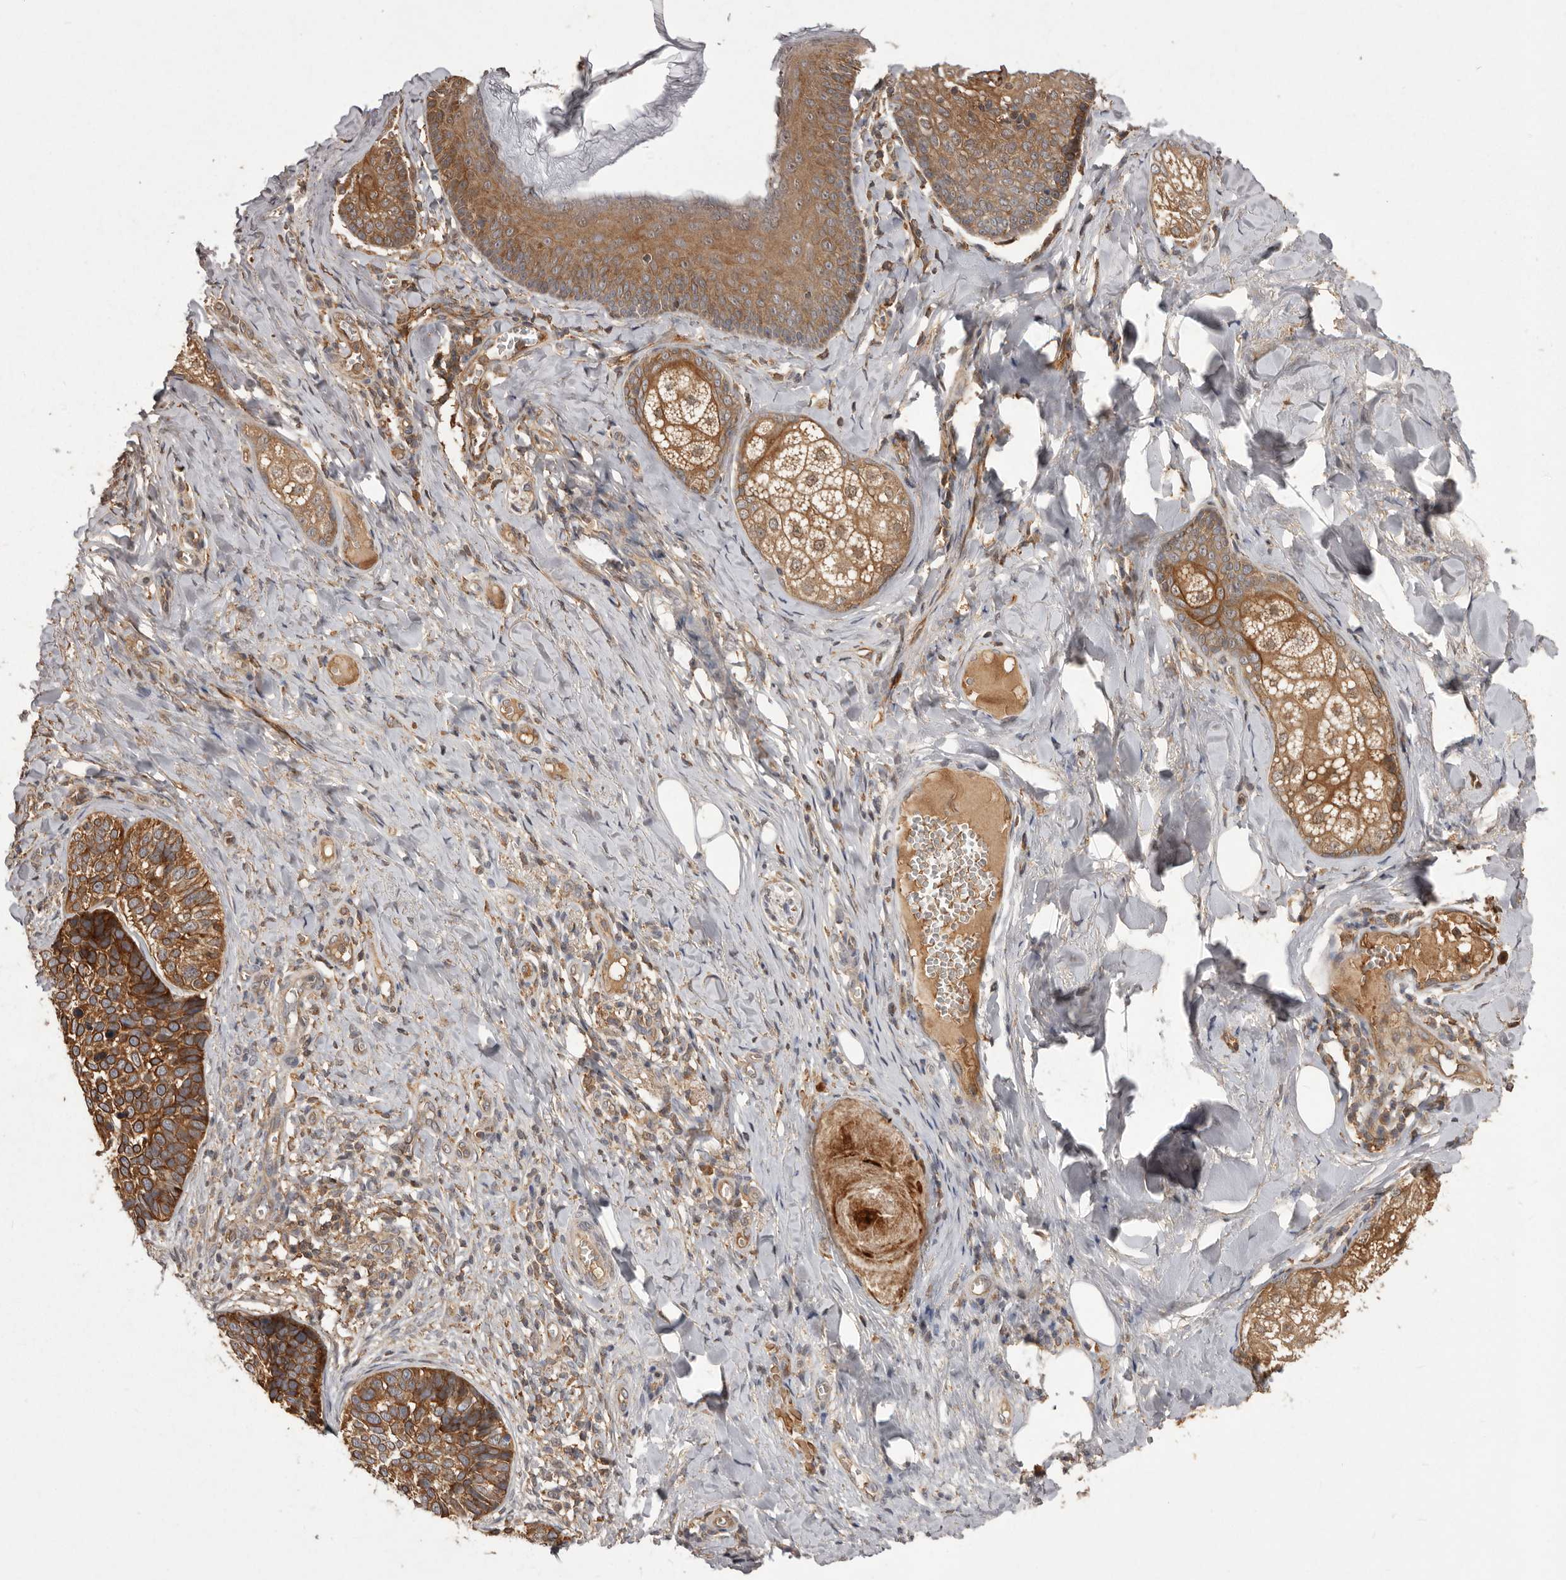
{"staining": {"intensity": "strong", "quantity": ">75%", "location": "cytoplasmic/membranous"}, "tissue": "skin cancer", "cell_type": "Tumor cells", "image_type": "cancer", "snomed": [{"axis": "morphology", "description": "Basal cell carcinoma"}, {"axis": "topography", "description": "Skin"}], "caption": "This photomicrograph reveals skin cancer stained with immunohistochemistry (IHC) to label a protein in brown. The cytoplasmic/membranous of tumor cells show strong positivity for the protein. Nuclei are counter-stained blue.", "gene": "SLC22A3", "patient": {"sex": "male", "age": 62}}